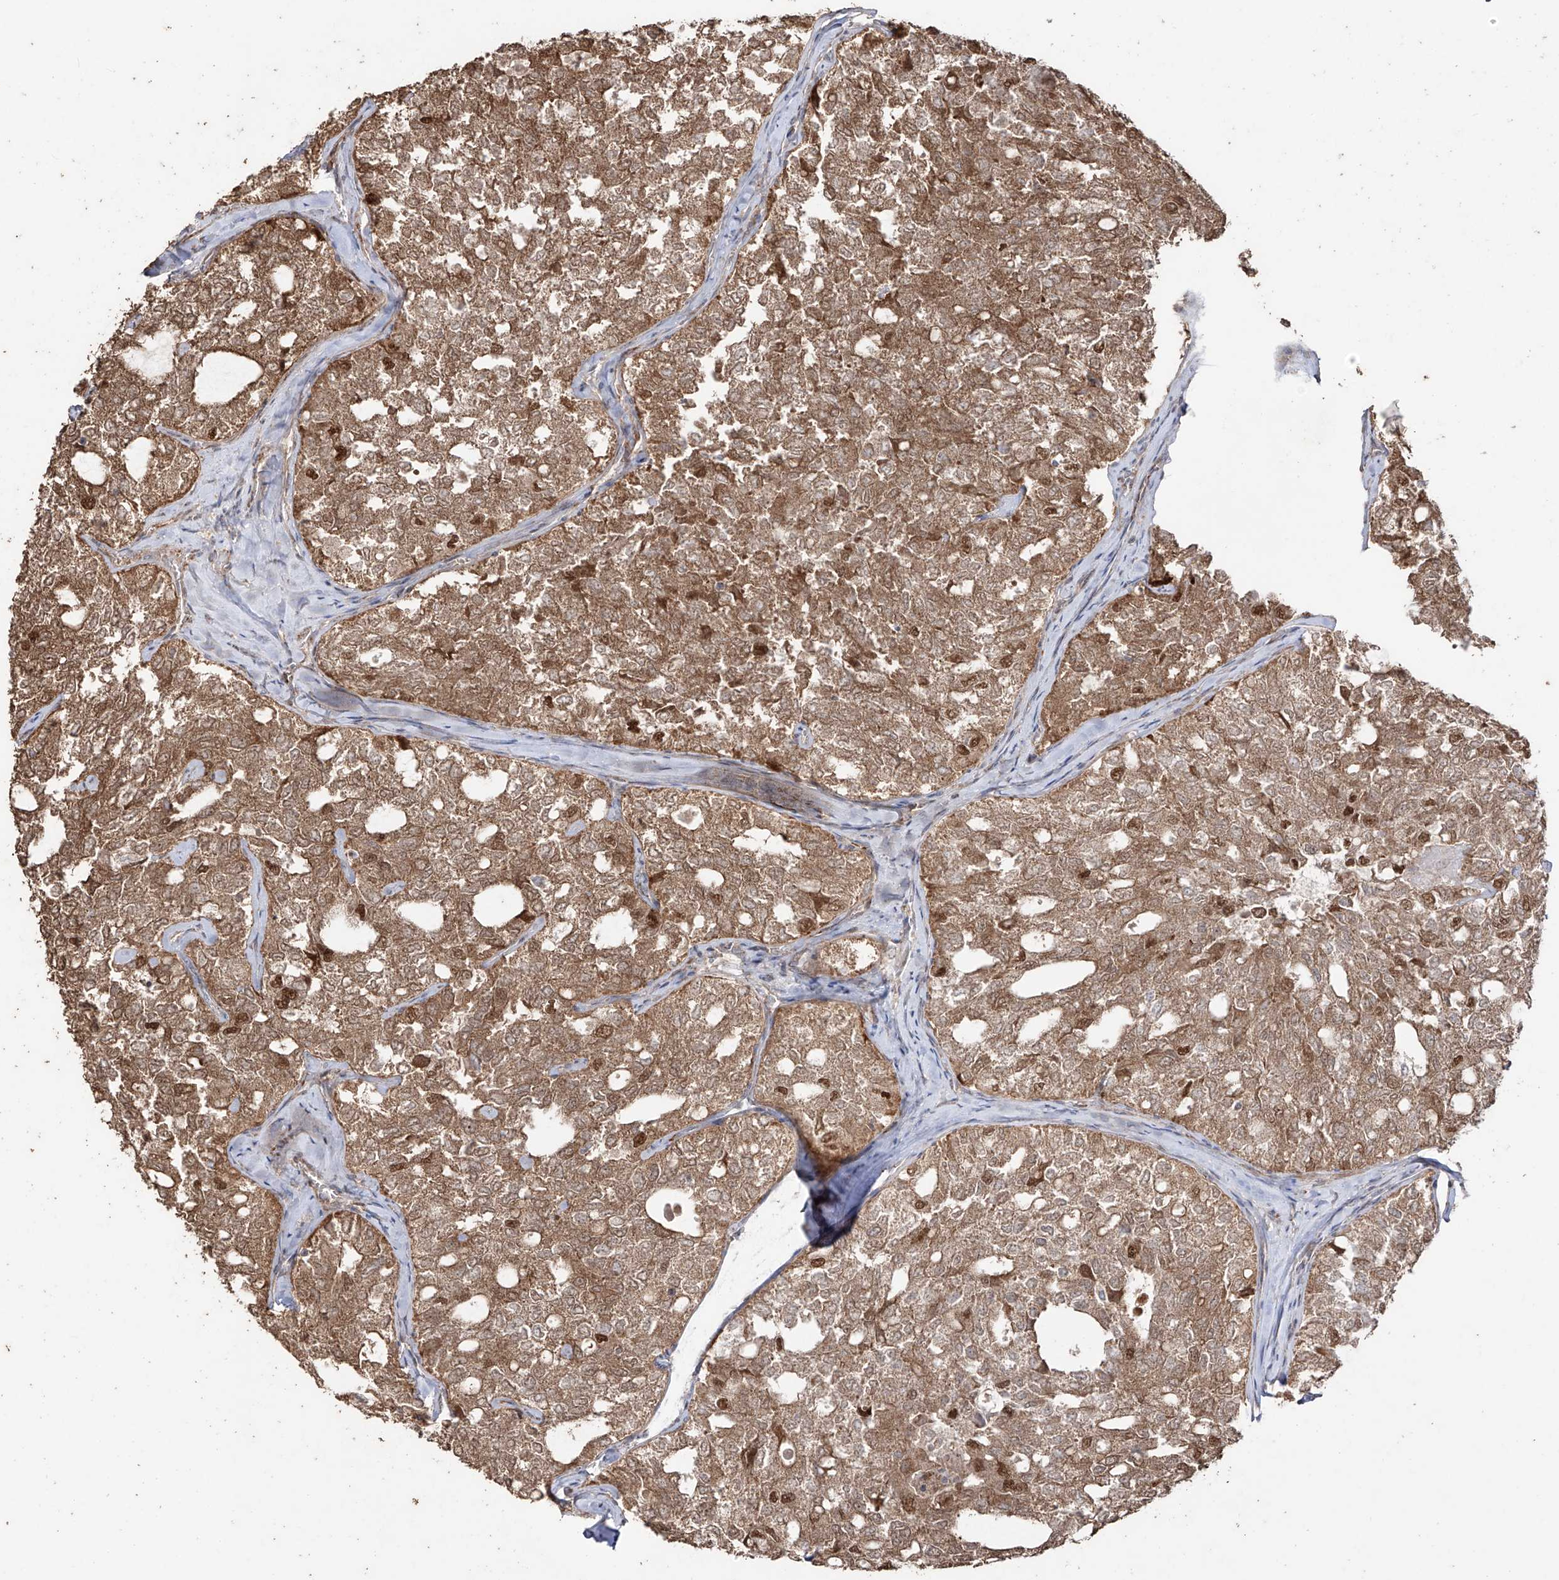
{"staining": {"intensity": "moderate", "quantity": ">75%", "location": "cytoplasmic/membranous,nuclear"}, "tissue": "thyroid cancer", "cell_type": "Tumor cells", "image_type": "cancer", "snomed": [{"axis": "morphology", "description": "Follicular adenoma carcinoma, NOS"}, {"axis": "topography", "description": "Thyroid gland"}], "caption": "IHC (DAB) staining of thyroid cancer shows moderate cytoplasmic/membranous and nuclear protein expression in about >75% of tumor cells.", "gene": "YKT6", "patient": {"sex": "male", "age": 75}}